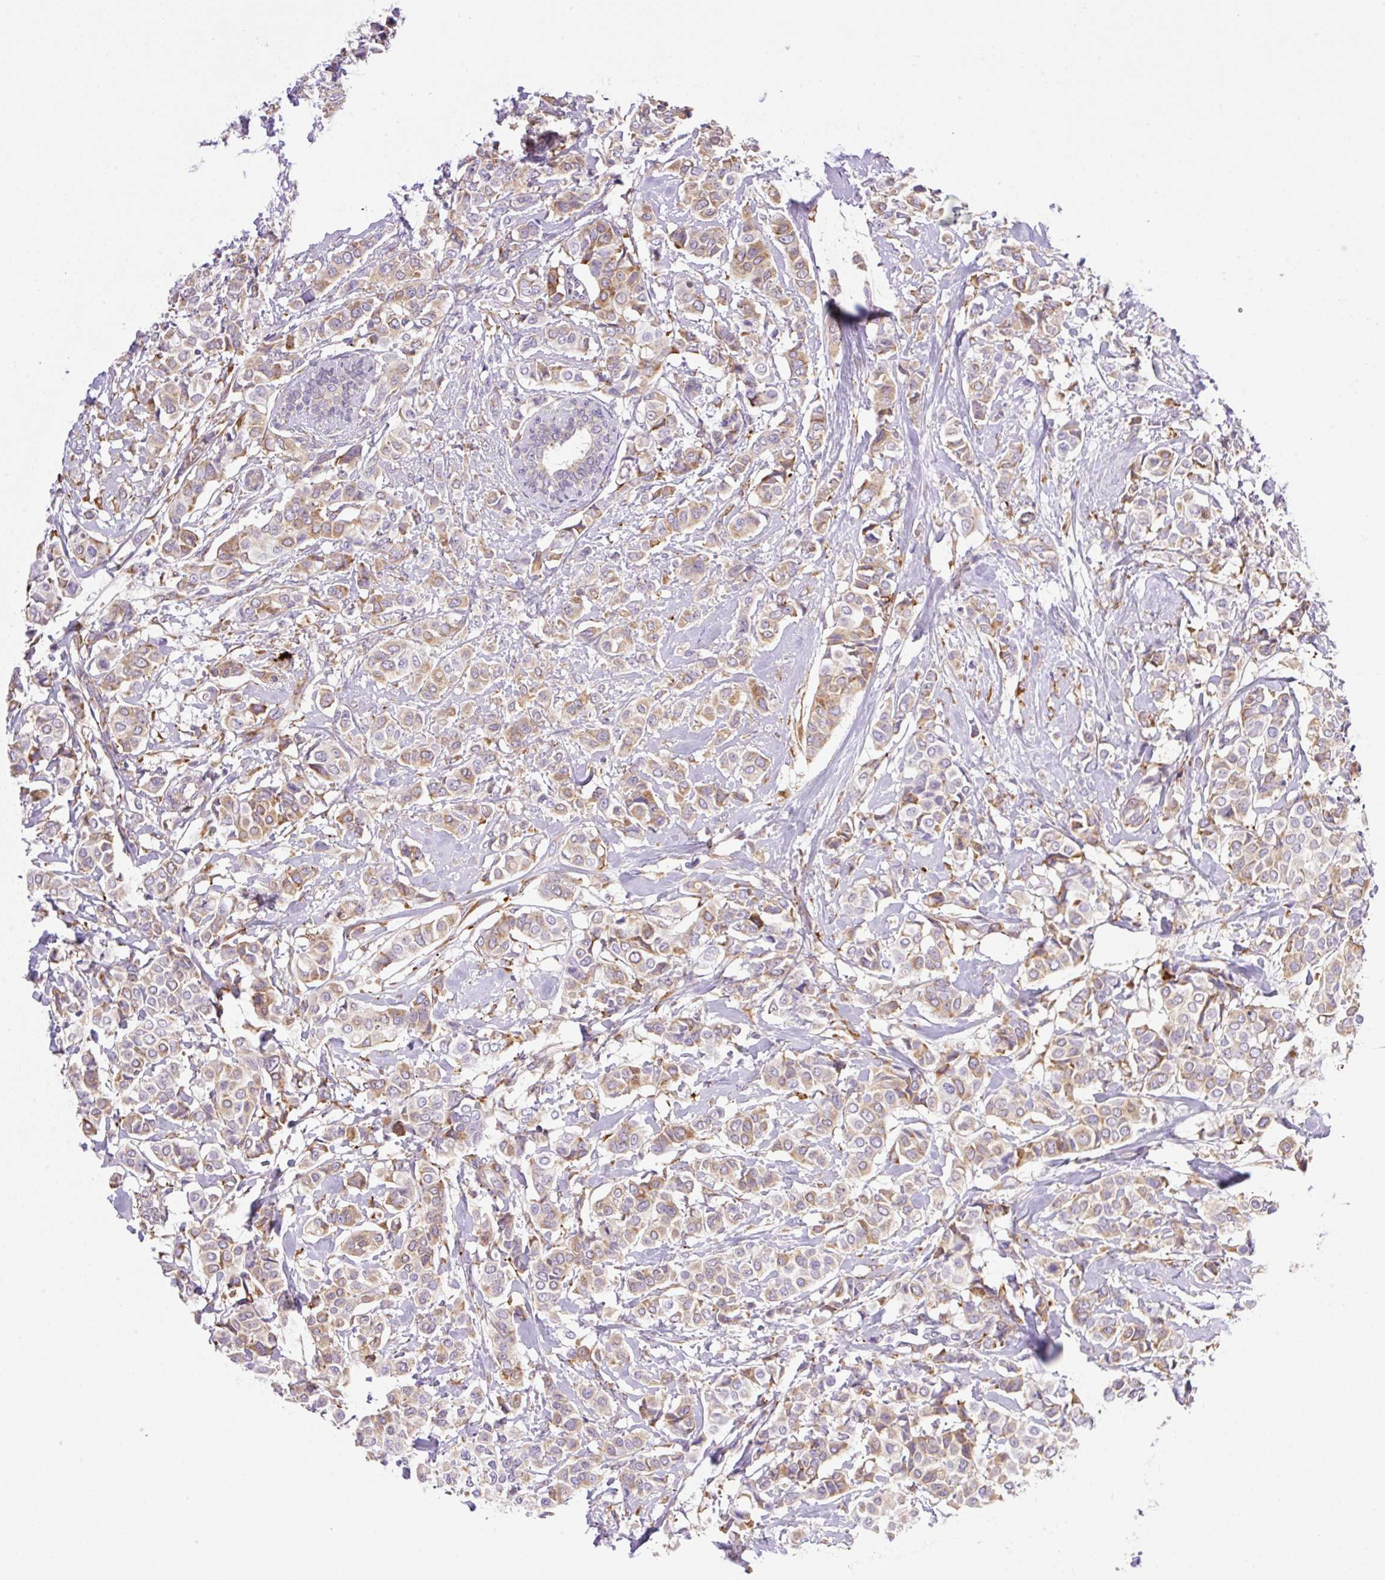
{"staining": {"intensity": "moderate", "quantity": ">75%", "location": "cytoplasmic/membranous"}, "tissue": "breast cancer", "cell_type": "Tumor cells", "image_type": "cancer", "snomed": [{"axis": "morphology", "description": "Lobular carcinoma"}, {"axis": "topography", "description": "Breast"}], "caption": "A histopathology image of human breast cancer stained for a protein shows moderate cytoplasmic/membranous brown staining in tumor cells. The protein is shown in brown color, while the nuclei are stained blue.", "gene": "POFUT1", "patient": {"sex": "female", "age": 51}}